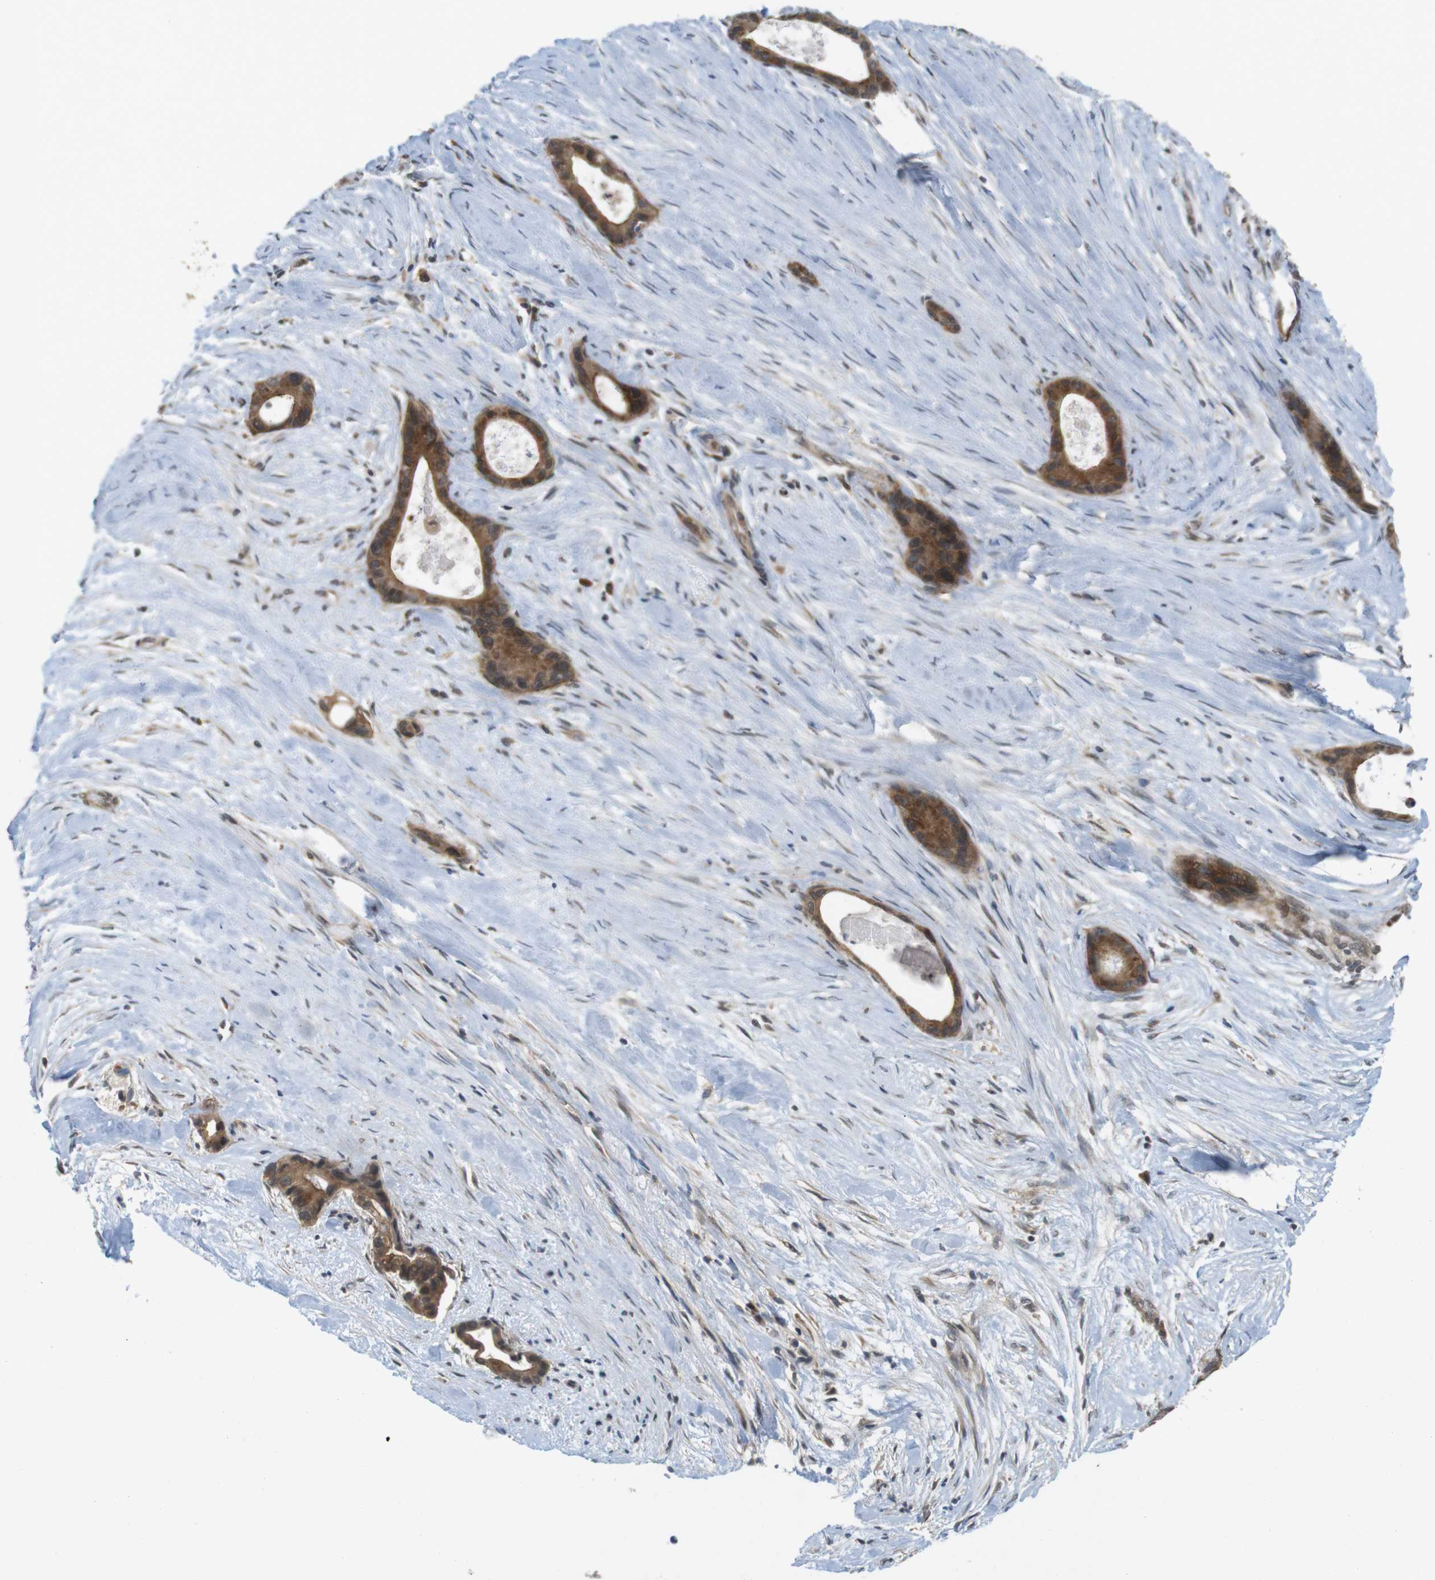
{"staining": {"intensity": "strong", "quantity": ">75%", "location": "cytoplasmic/membranous"}, "tissue": "liver cancer", "cell_type": "Tumor cells", "image_type": "cancer", "snomed": [{"axis": "morphology", "description": "Cholangiocarcinoma"}, {"axis": "topography", "description": "Liver"}], "caption": "Human liver cancer stained with a brown dye shows strong cytoplasmic/membranous positive expression in approximately >75% of tumor cells.", "gene": "RNF130", "patient": {"sex": "female", "age": 55}}